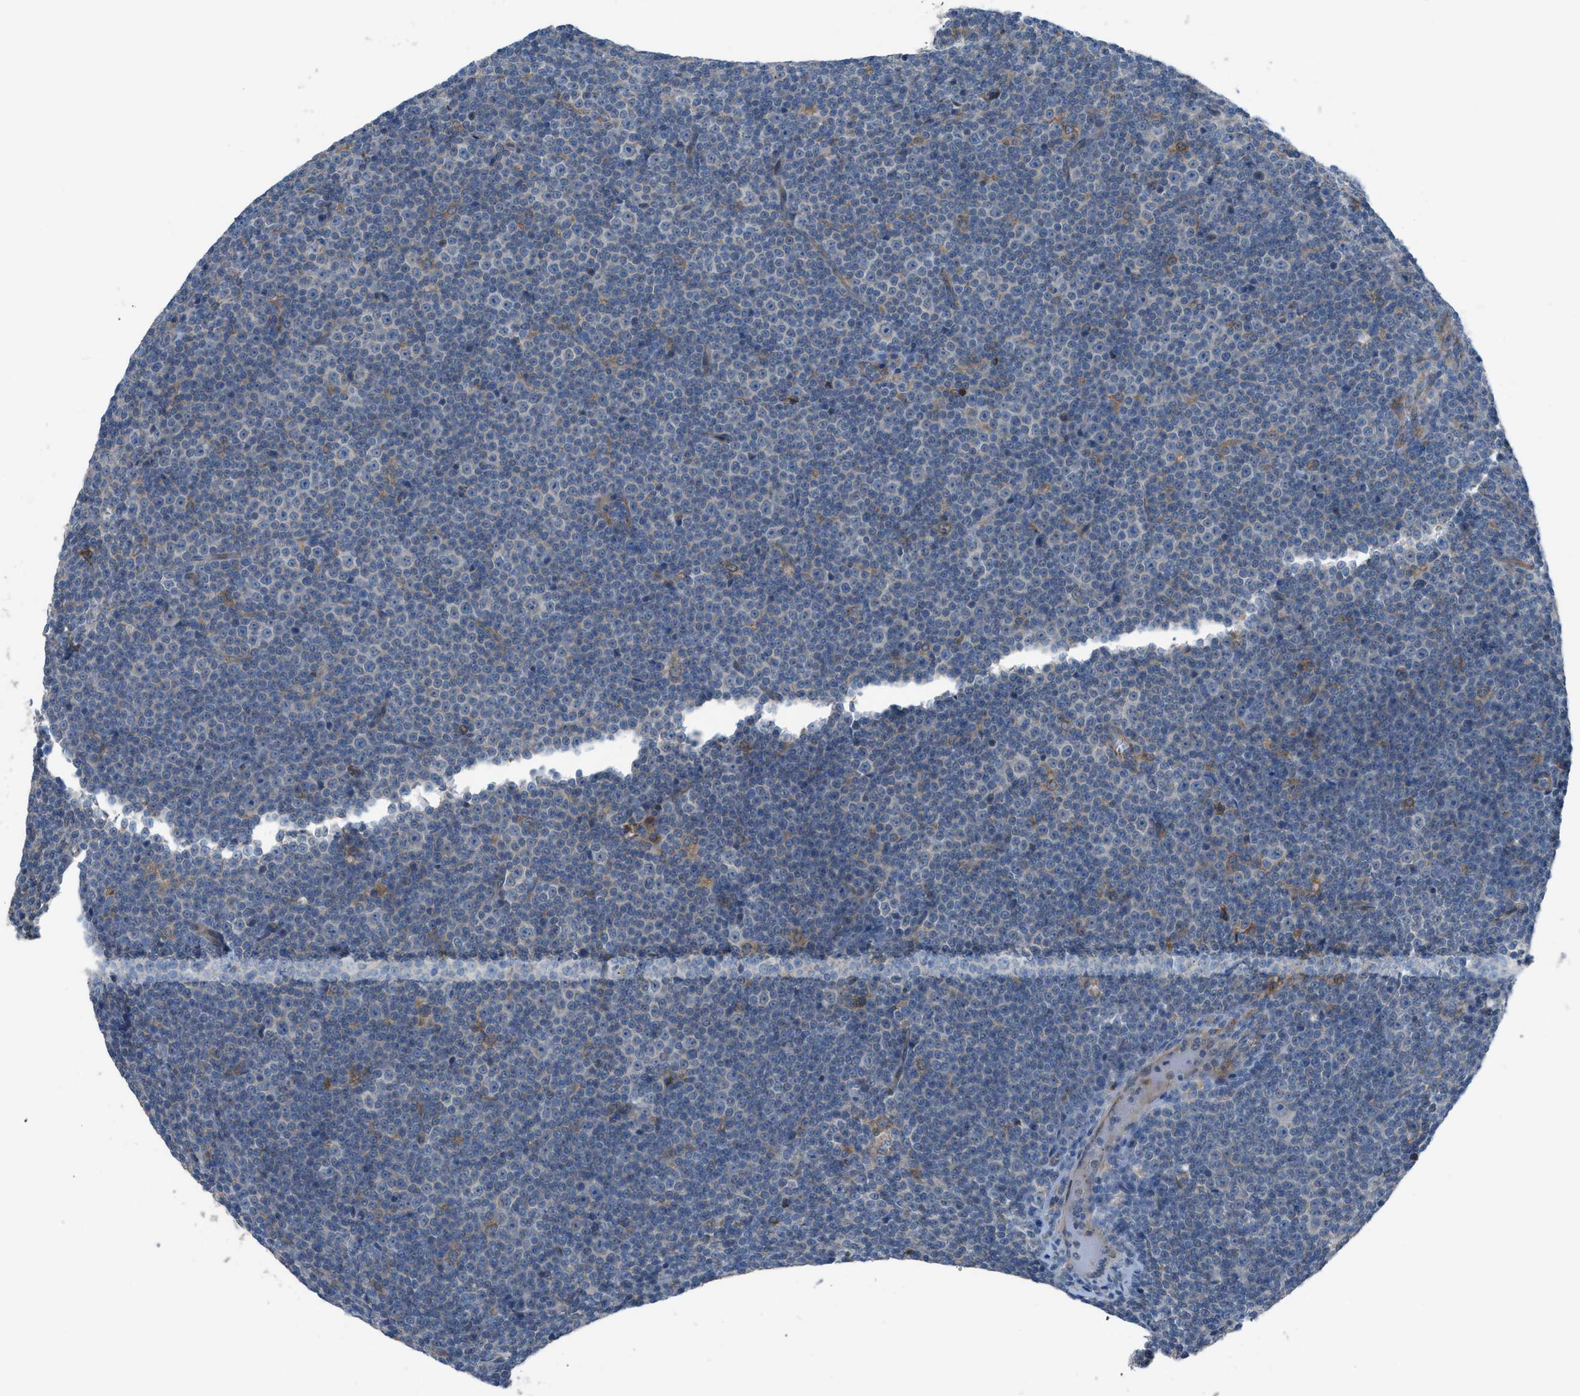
{"staining": {"intensity": "negative", "quantity": "none", "location": "none"}, "tissue": "lymphoma", "cell_type": "Tumor cells", "image_type": "cancer", "snomed": [{"axis": "morphology", "description": "Malignant lymphoma, non-Hodgkin's type, Low grade"}, {"axis": "topography", "description": "Lymph node"}], "caption": "A photomicrograph of human malignant lymphoma, non-Hodgkin's type (low-grade) is negative for staining in tumor cells.", "gene": "HEG1", "patient": {"sex": "female", "age": 67}}